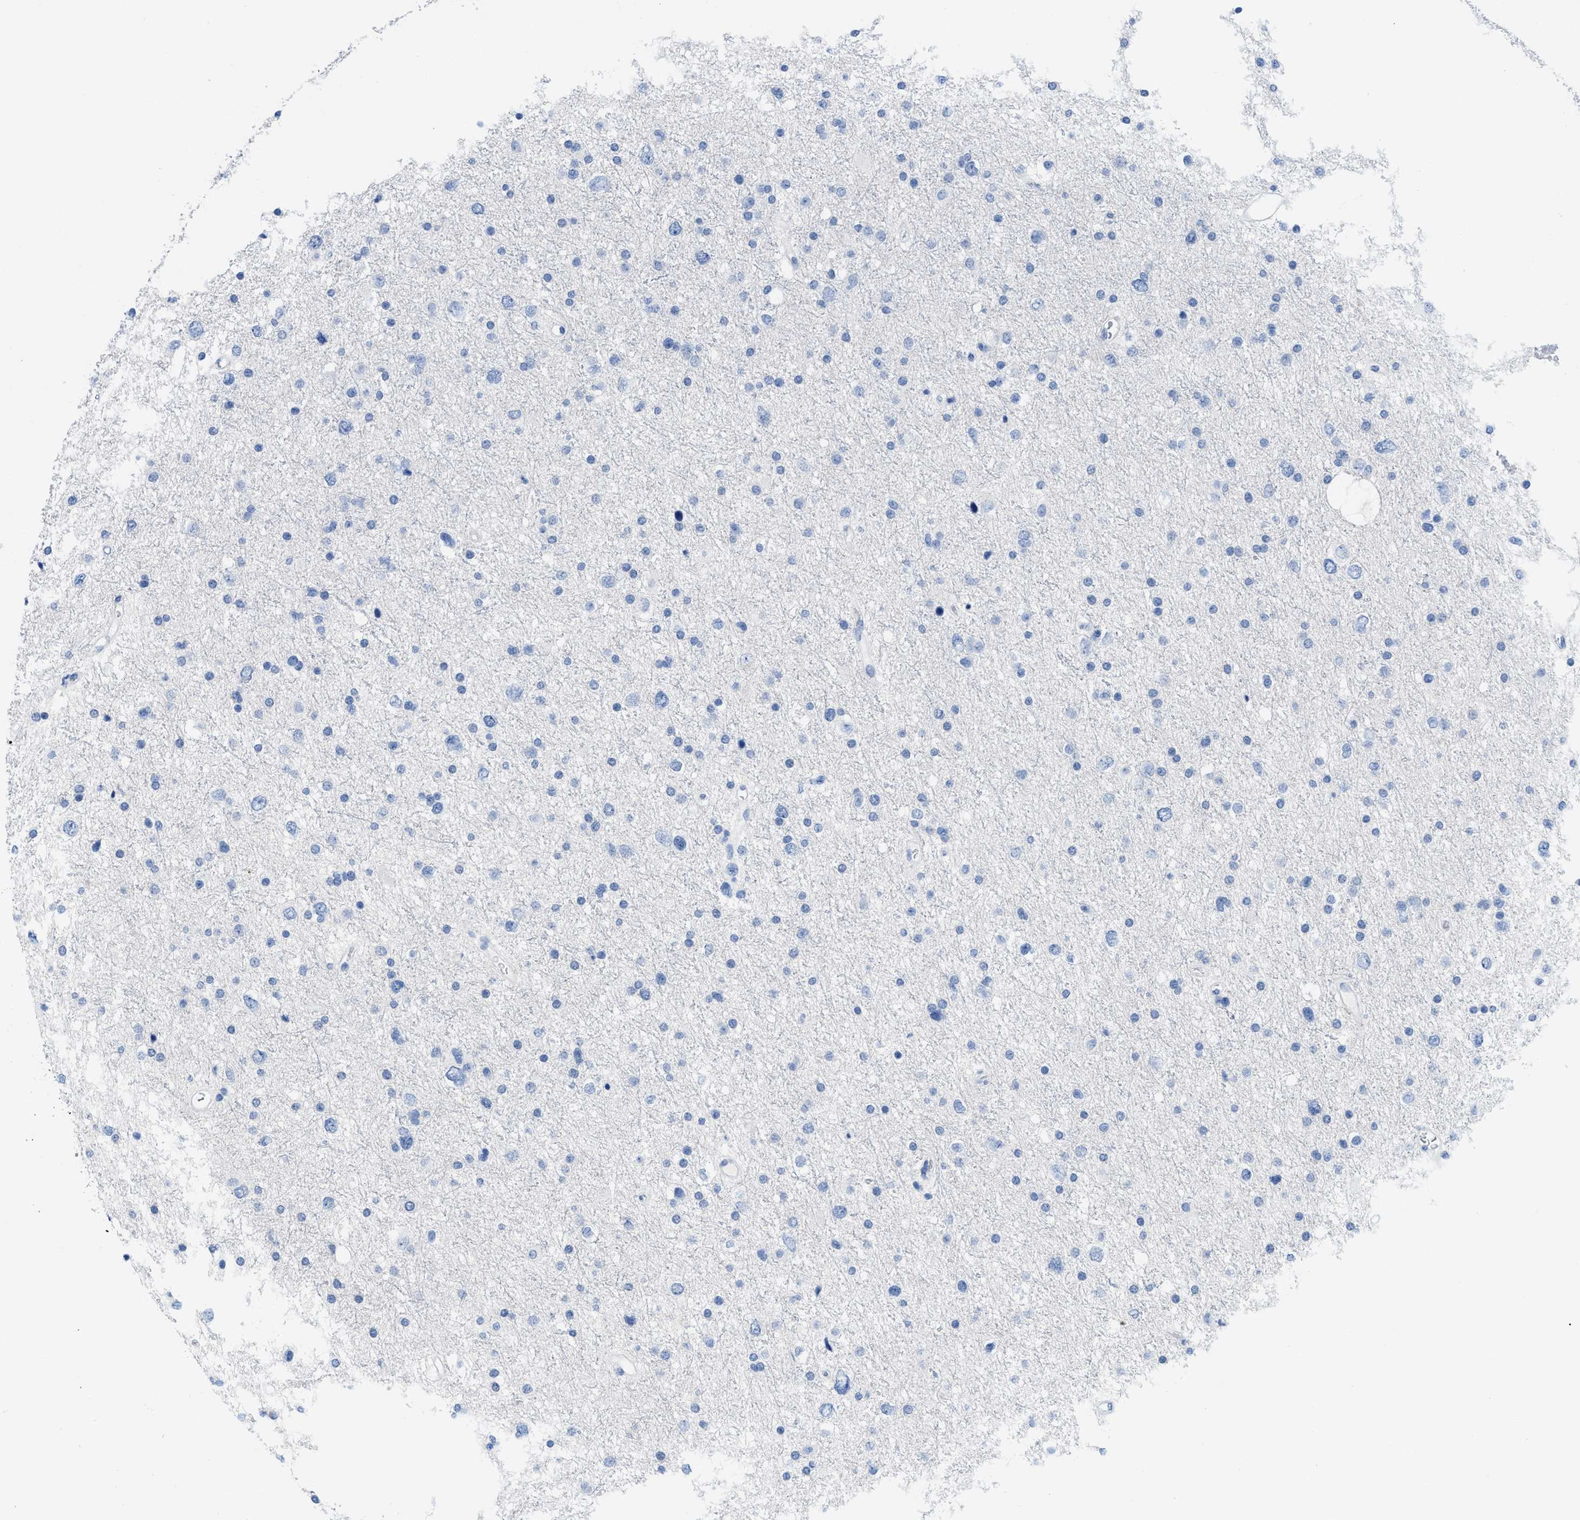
{"staining": {"intensity": "negative", "quantity": "none", "location": "none"}, "tissue": "glioma", "cell_type": "Tumor cells", "image_type": "cancer", "snomed": [{"axis": "morphology", "description": "Glioma, malignant, Low grade"}, {"axis": "topography", "description": "Brain"}], "caption": "DAB (3,3'-diaminobenzidine) immunohistochemical staining of human low-grade glioma (malignant) reveals no significant positivity in tumor cells. The staining was performed using DAB to visualize the protein expression in brown, while the nuclei were stained in blue with hematoxylin (Magnification: 20x).", "gene": "CR1", "patient": {"sex": "female", "age": 37}}